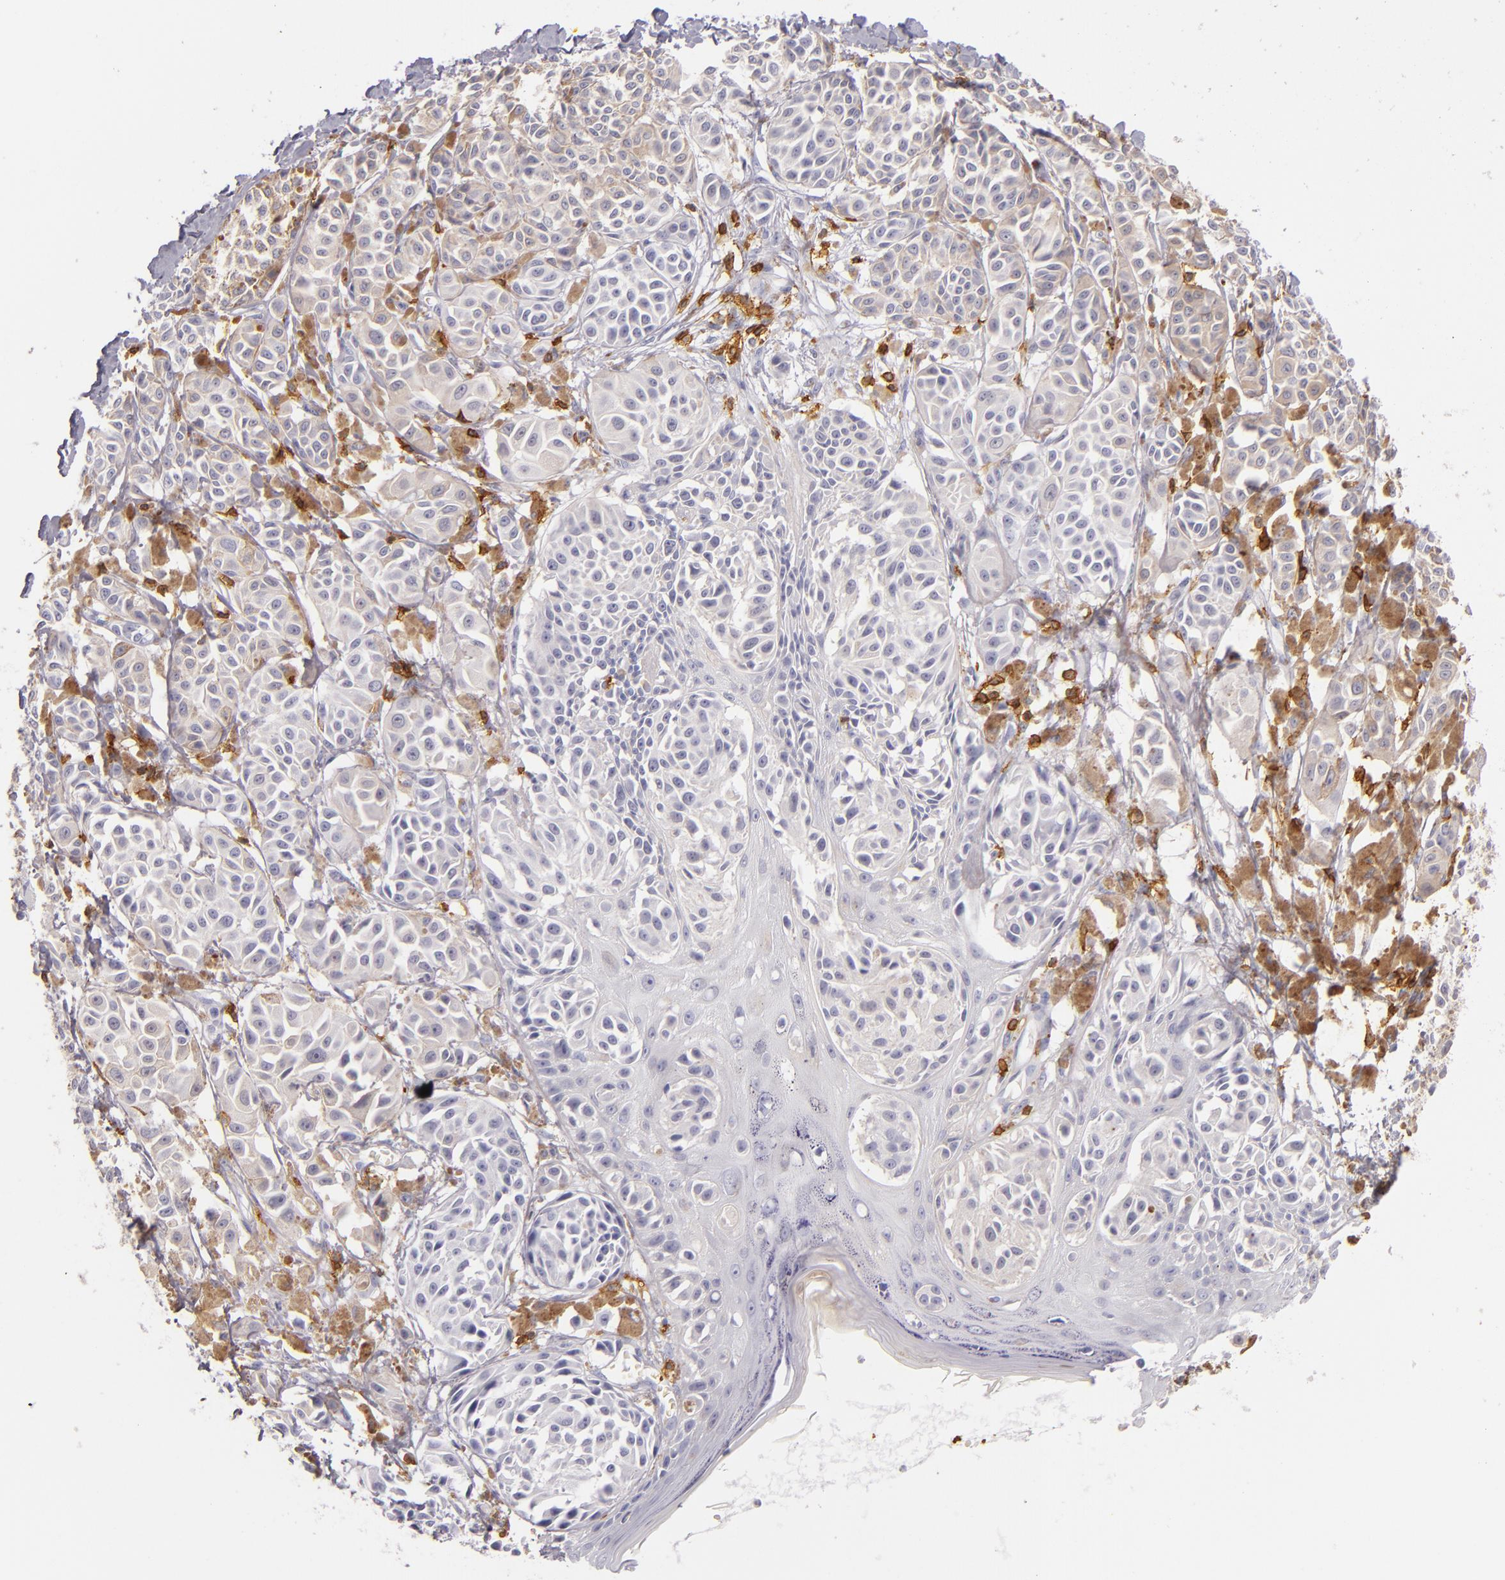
{"staining": {"intensity": "negative", "quantity": "none", "location": "none"}, "tissue": "melanoma", "cell_type": "Tumor cells", "image_type": "cancer", "snomed": [{"axis": "morphology", "description": "Malignant melanoma, NOS"}, {"axis": "topography", "description": "Skin"}], "caption": "Human melanoma stained for a protein using IHC demonstrates no staining in tumor cells.", "gene": "LAT", "patient": {"sex": "female", "age": 77}}